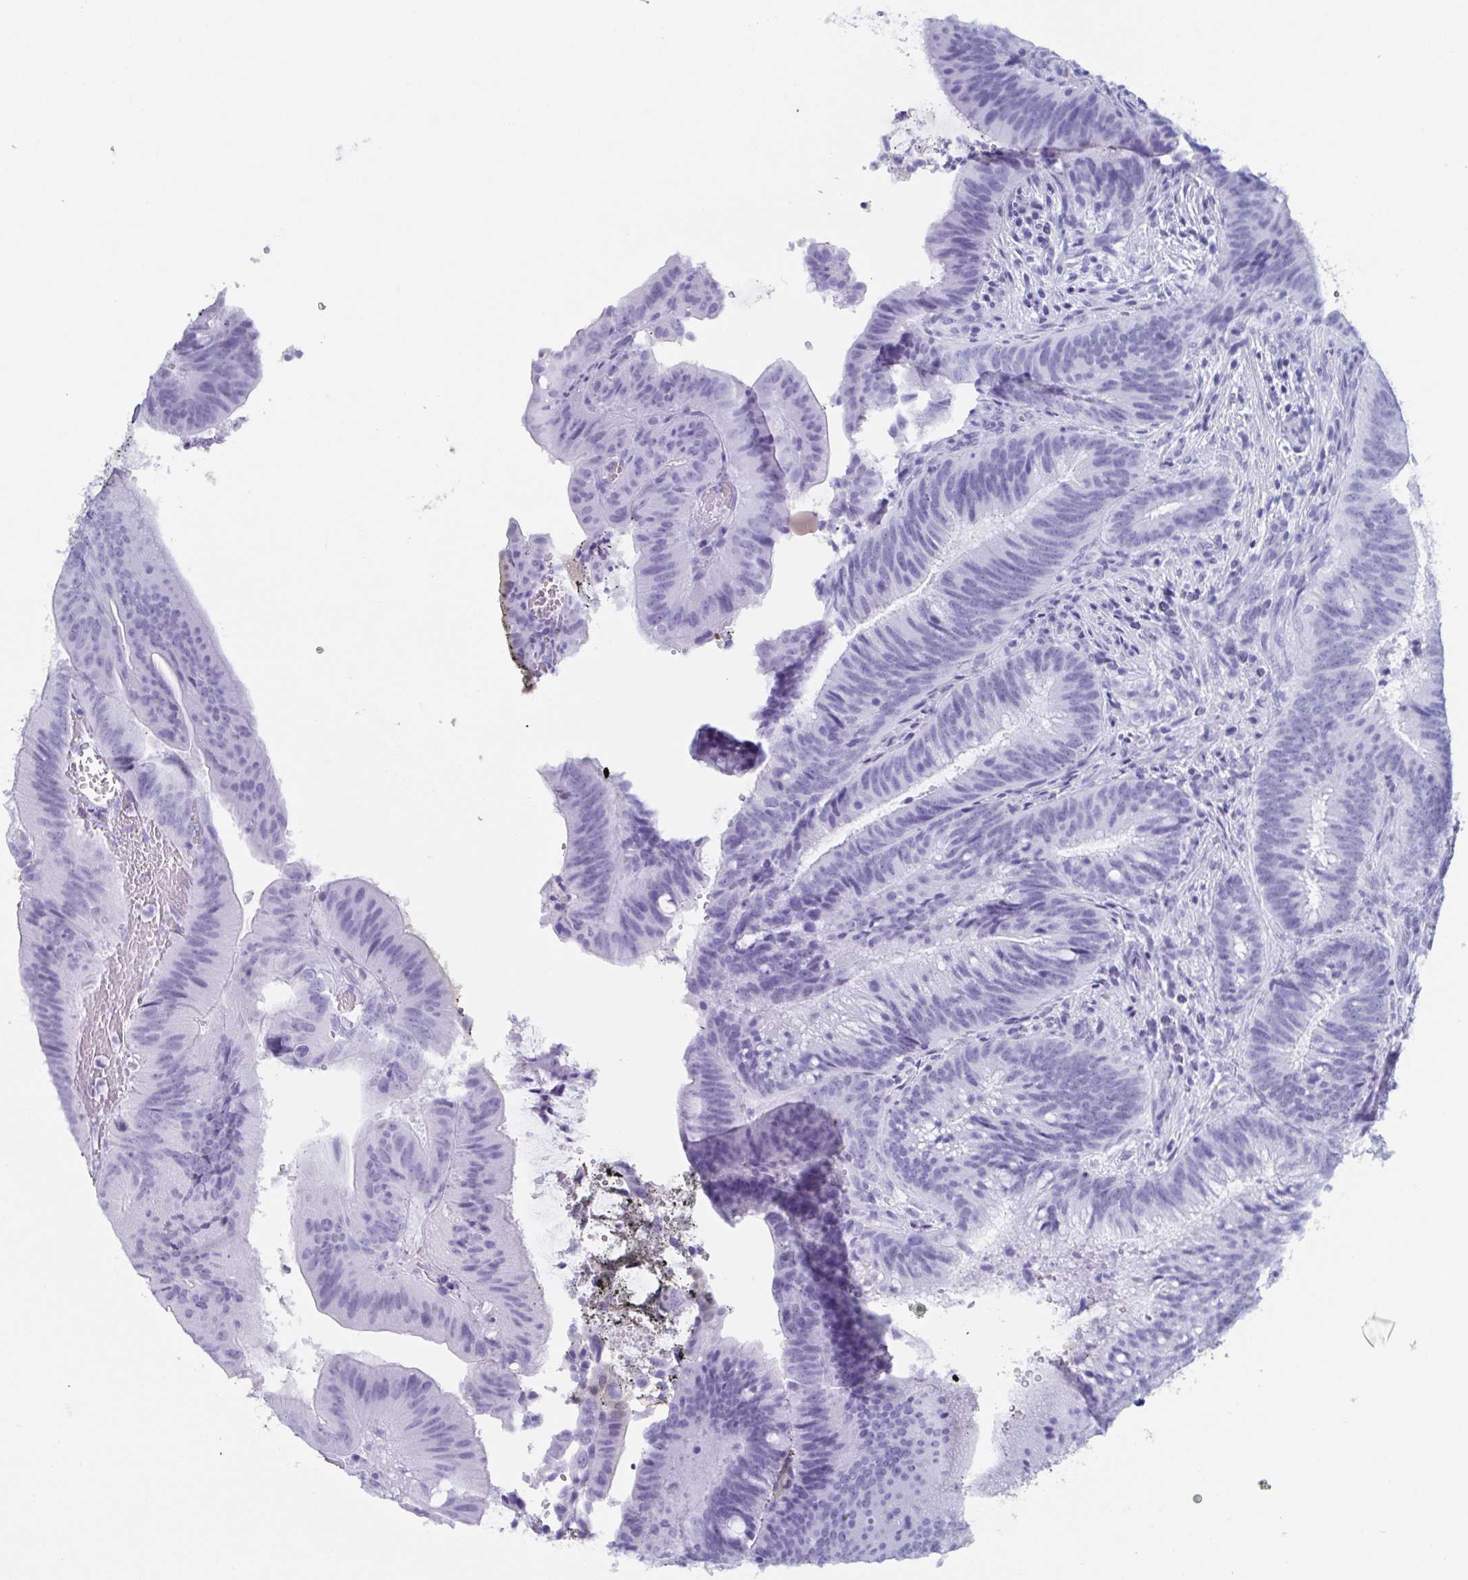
{"staining": {"intensity": "negative", "quantity": "none", "location": "none"}, "tissue": "colorectal cancer", "cell_type": "Tumor cells", "image_type": "cancer", "snomed": [{"axis": "morphology", "description": "Adenocarcinoma, NOS"}, {"axis": "topography", "description": "Colon"}], "caption": "IHC micrograph of neoplastic tissue: human adenocarcinoma (colorectal) stained with DAB (3,3'-diaminobenzidine) reveals no significant protein positivity in tumor cells.", "gene": "LYRM2", "patient": {"sex": "female", "age": 43}}